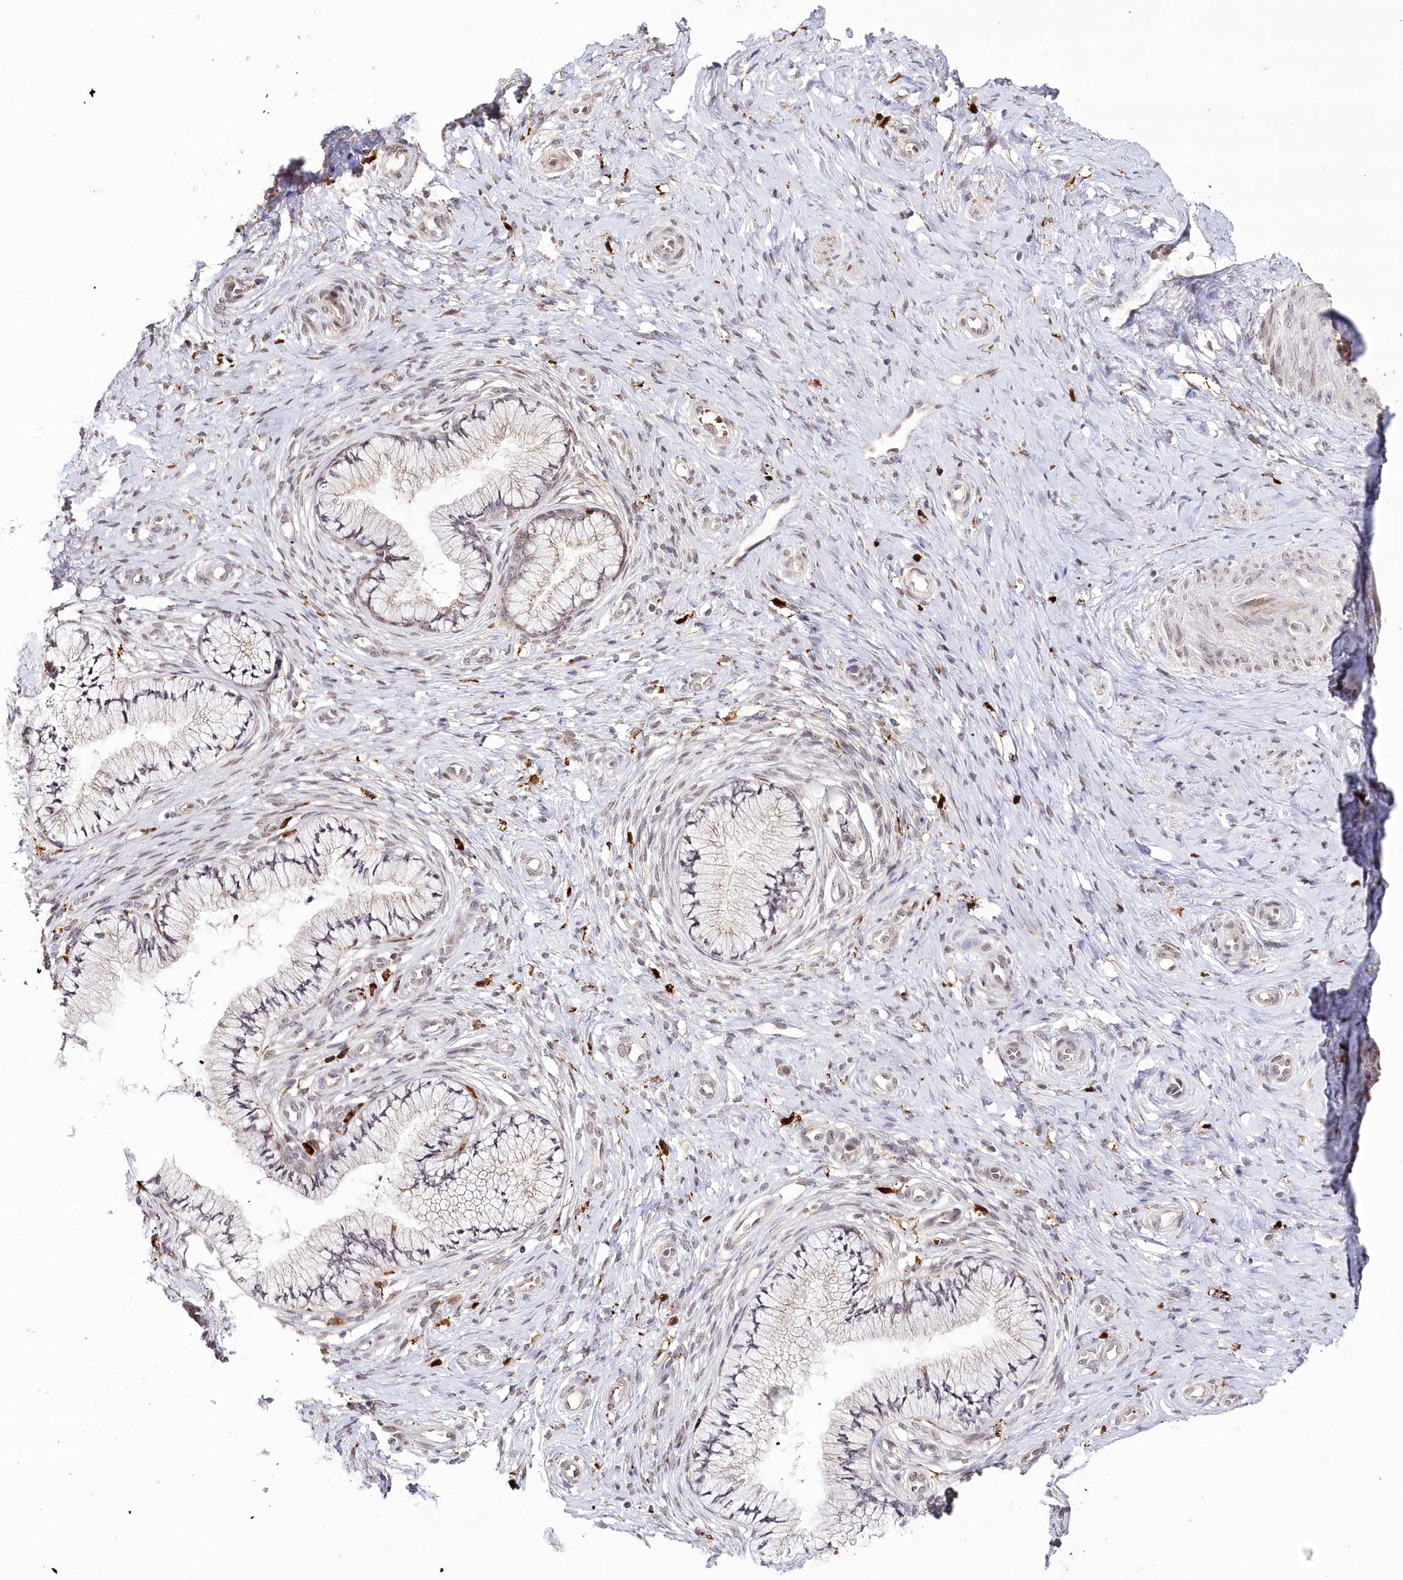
{"staining": {"intensity": "weak", "quantity": "<25%", "location": "cytoplasmic/membranous"}, "tissue": "cervix", "cell_type": "Glandular cells", "image_type": "normal", "snomed": [{"axis": "morphology", "description": "Normal tissue, NOS"}, {"axis": "topography", "description": "Cervix"}], "caption": "Histopathology image shows no significant protein positivity in glandular cells of normal cervix. Brightfield microscopy of IHC stained with DAB (3,3'-diaminobenzidine) (brown) and hematoxylin (blue), captured at high magnification.", "gene": "WDR36", "patient": {"sex": "female", "age": 36}}